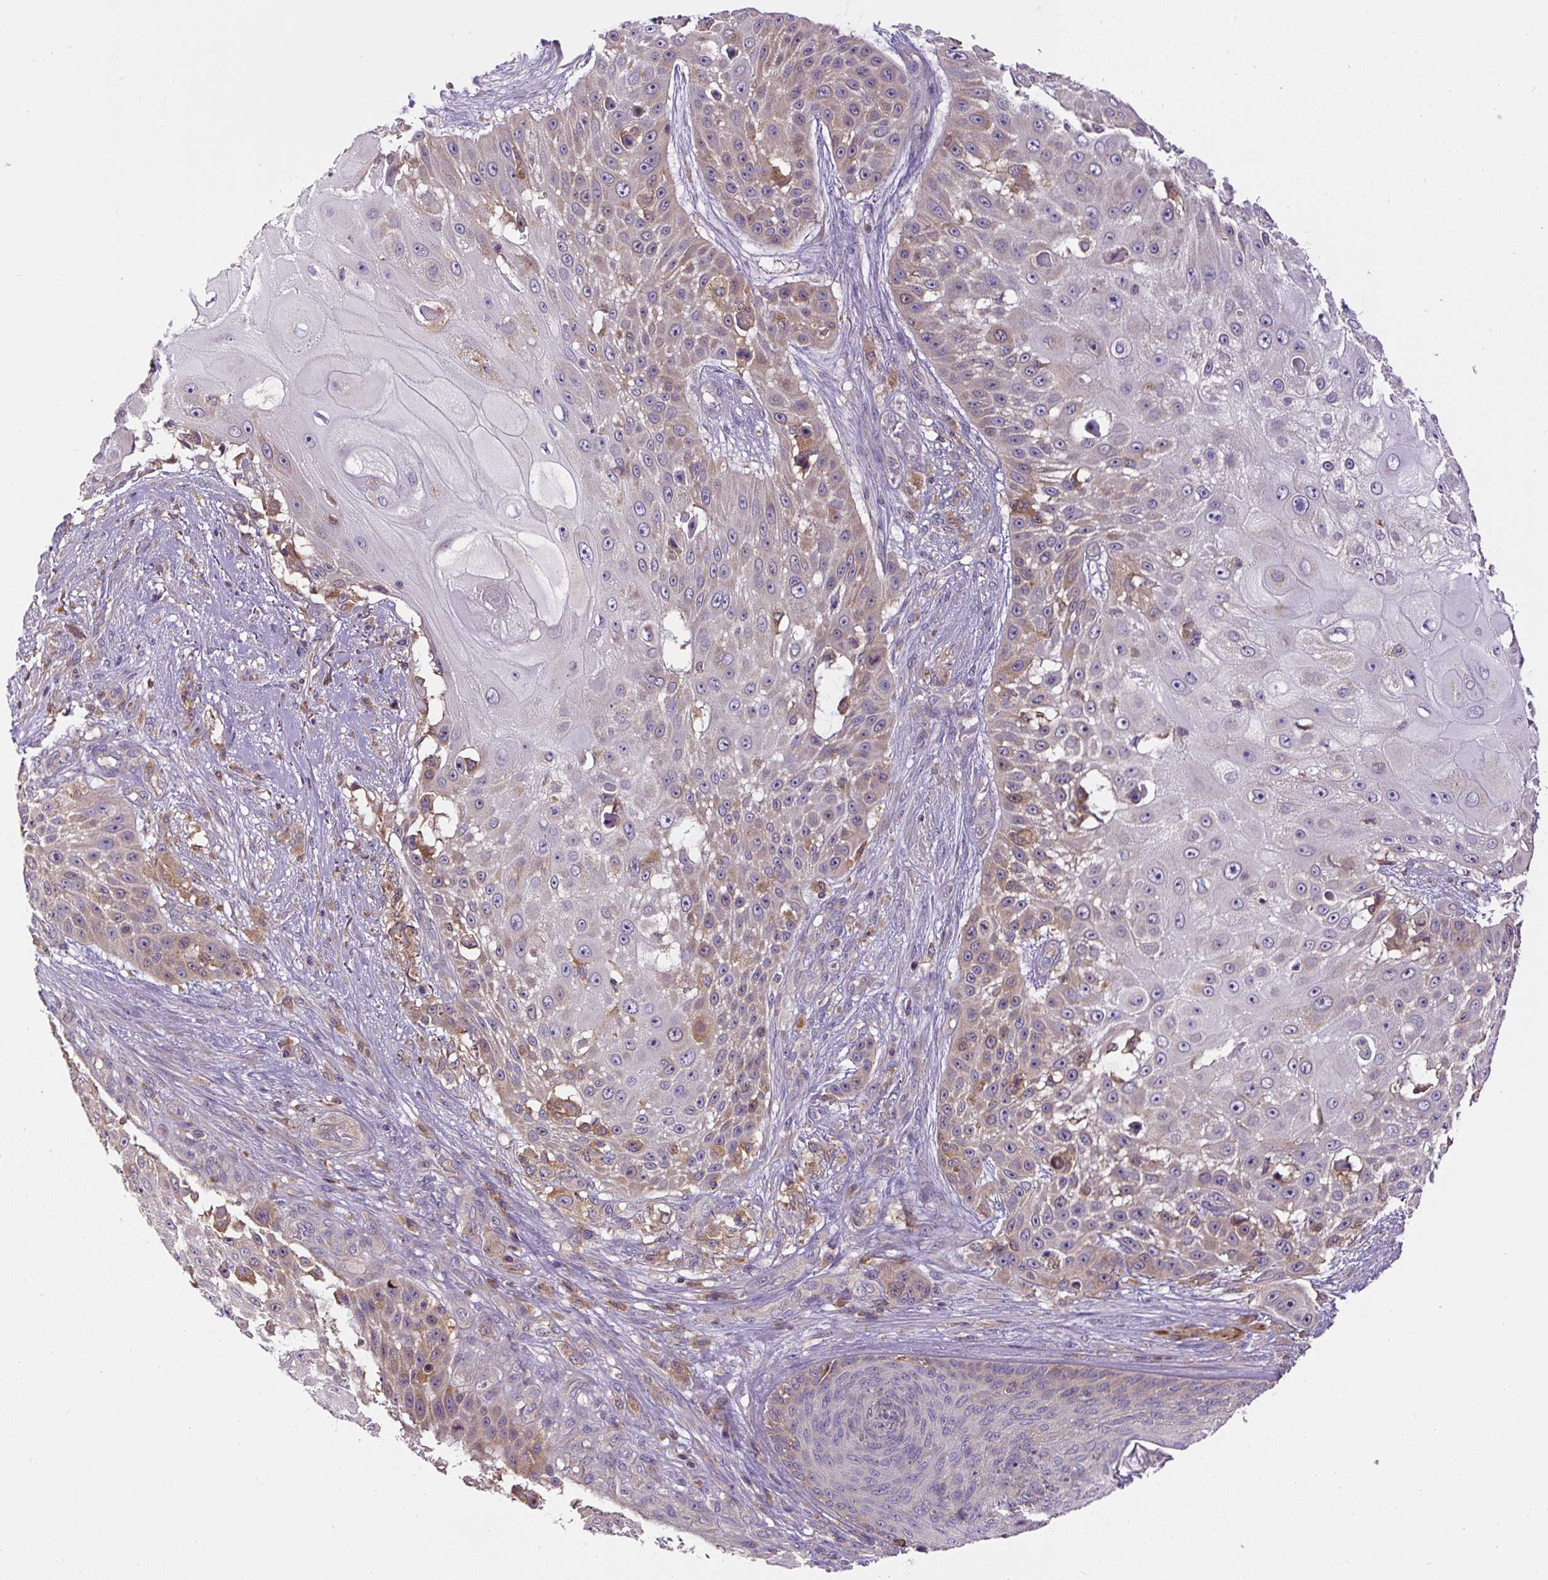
{"staining": {"intensity": "weak", "quantity": "25%-75%", "location": "cytoplasmic/membranous"}, "tissue": "skin cancer", "cell_type": "Tumor cells", "image_type": "cancer", "snomed": [{"axis": "morphology", "description": "Squamous cell carcinoma, NOS"}, {"axis": "topography", "description": "Skin"}], "caption": "This is a photomicrograph of IHC staining of skin squamous cell carcinoma, which shows weak expression in the cytoplasmic/membranous of tumor cells.", "gene": "CCDC28A", "patient": {"sex": "female", "age": 86}}